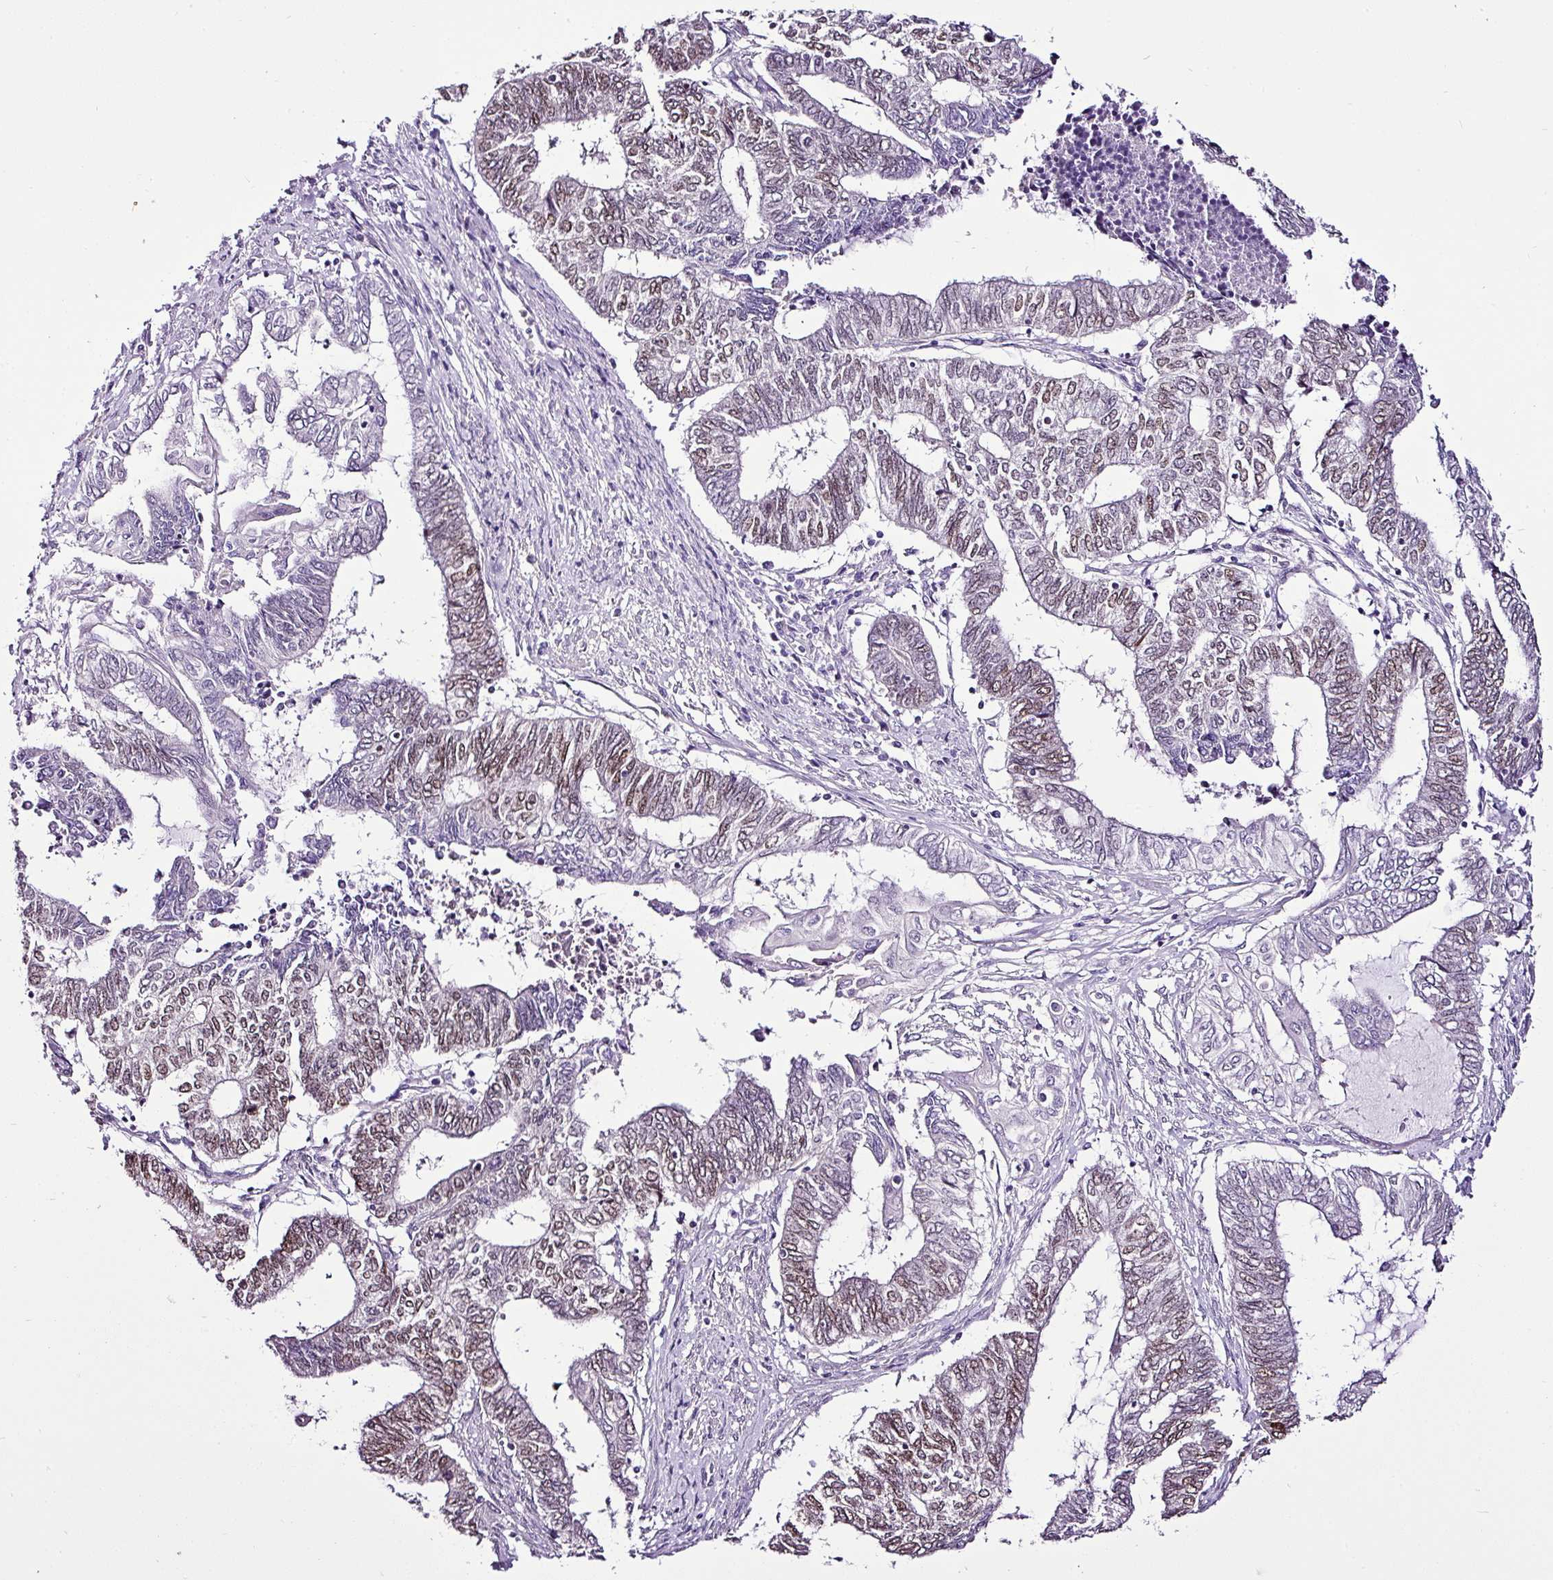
{"staining": {"intensity": "weak", "quantity": "25%-75%", "location": "nuclear"}, "tissue": "endometrial cancer", "cell_type": "Tumor cells", "image_type": "cancer", "snomed": [{"axis": "morphology", "description": "Adenocarcinoma, NOS"}, {"axis": "topography", "description": "Uterus"}, {"axis": "topography", "description": "Endometrium"}], "caption": "An image of human endometrial cancer (adenocarcinoma) stained for a protein demonstrates weak nuclear brown staining in tumor cells. Nuclei are stained in blue.", "gene": "ESR1", "patient": {"sex": "female", "age": 70}}